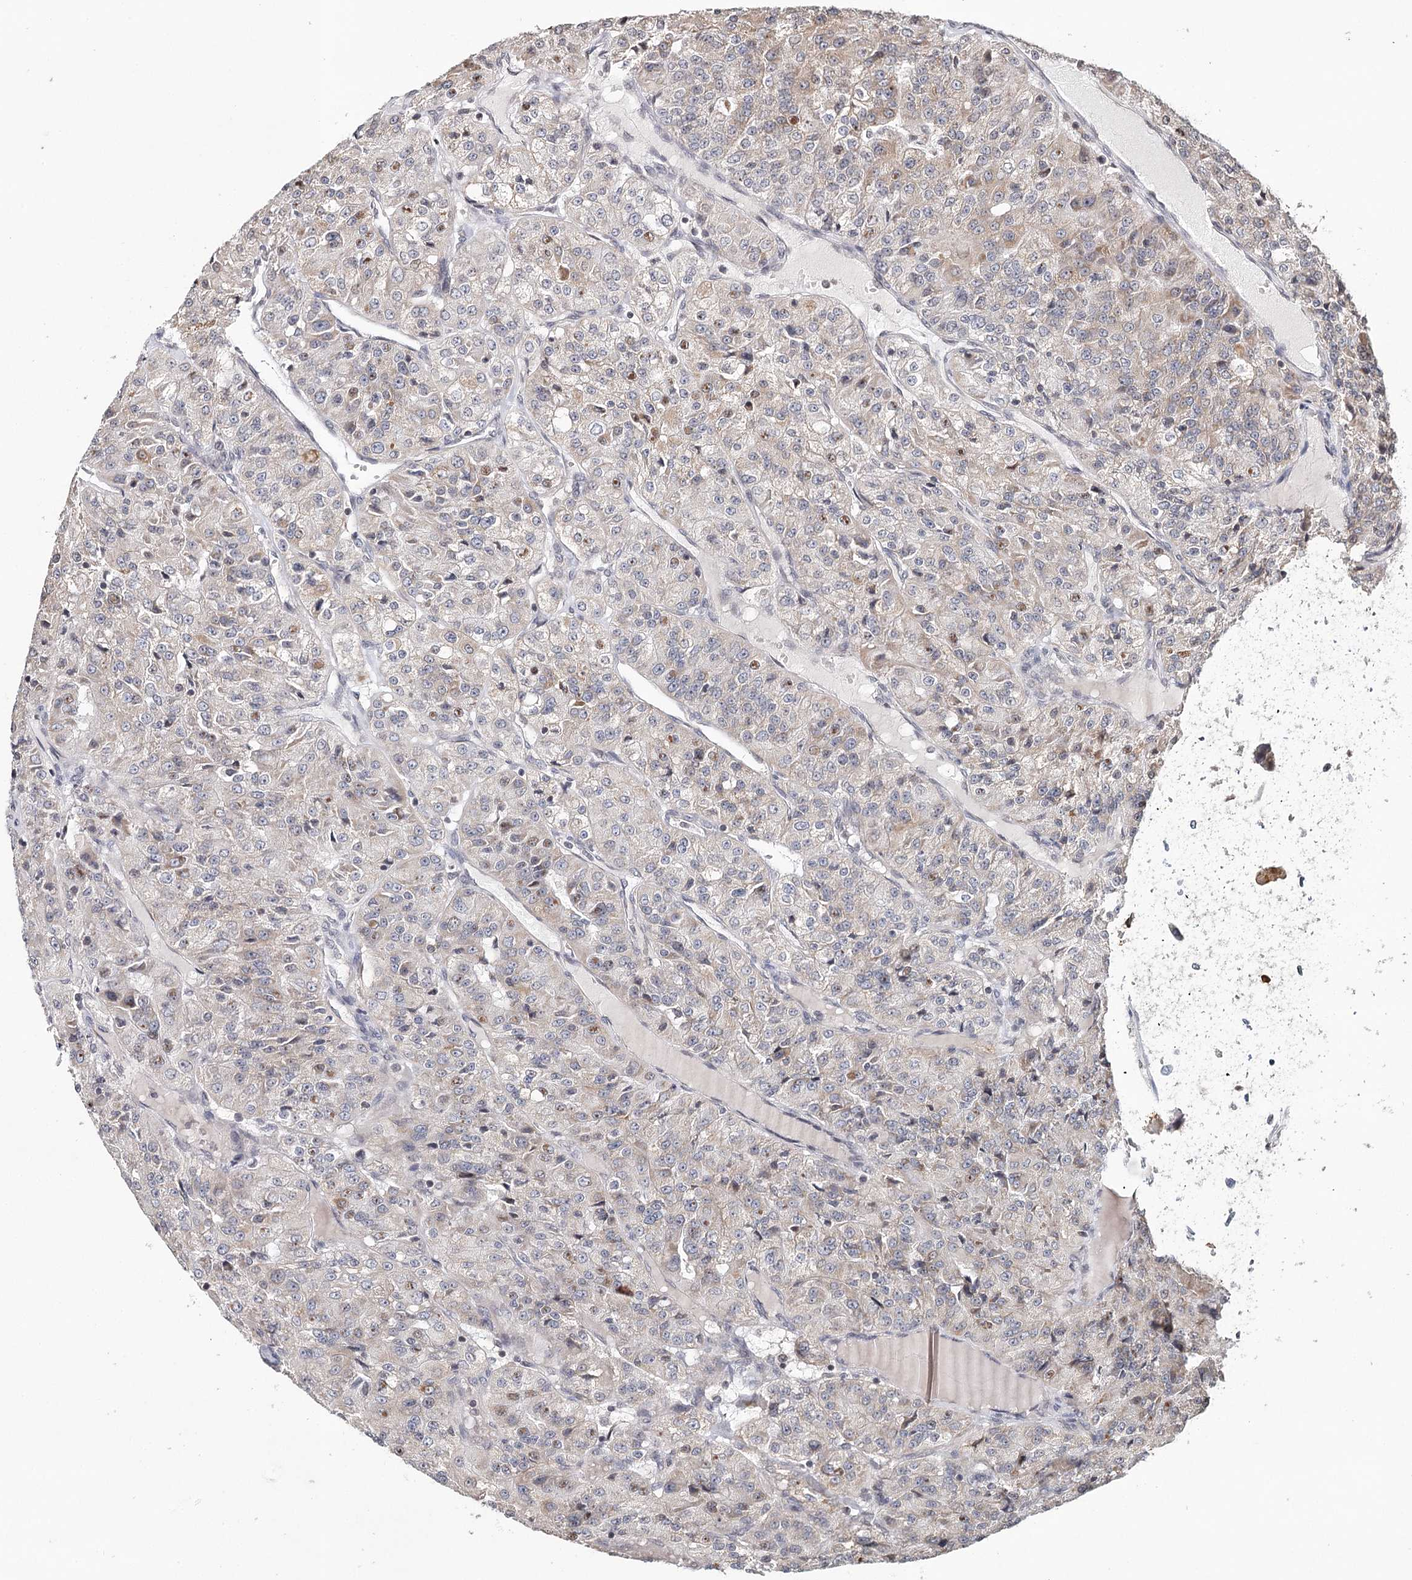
{"staining": {"intensity": "weak", "quantity": "<25%", "location": "cytoplasmic/membranous"}, "tissue": "renal cancer", "cell_type": "Tumor cells", "image_type": "cancer", "snomed": [{"axis": "morphology", "description": "Adenocarcinoma, NOS"}, {"axis": "topography", "description": "Kidney"}], "caption": "Human renal adenocarcinoma stained for a protein using IHC demonstrates no expression in tumor cells.", "gene": "ICOS", "patient": {"sex": "female", "age": 63}}